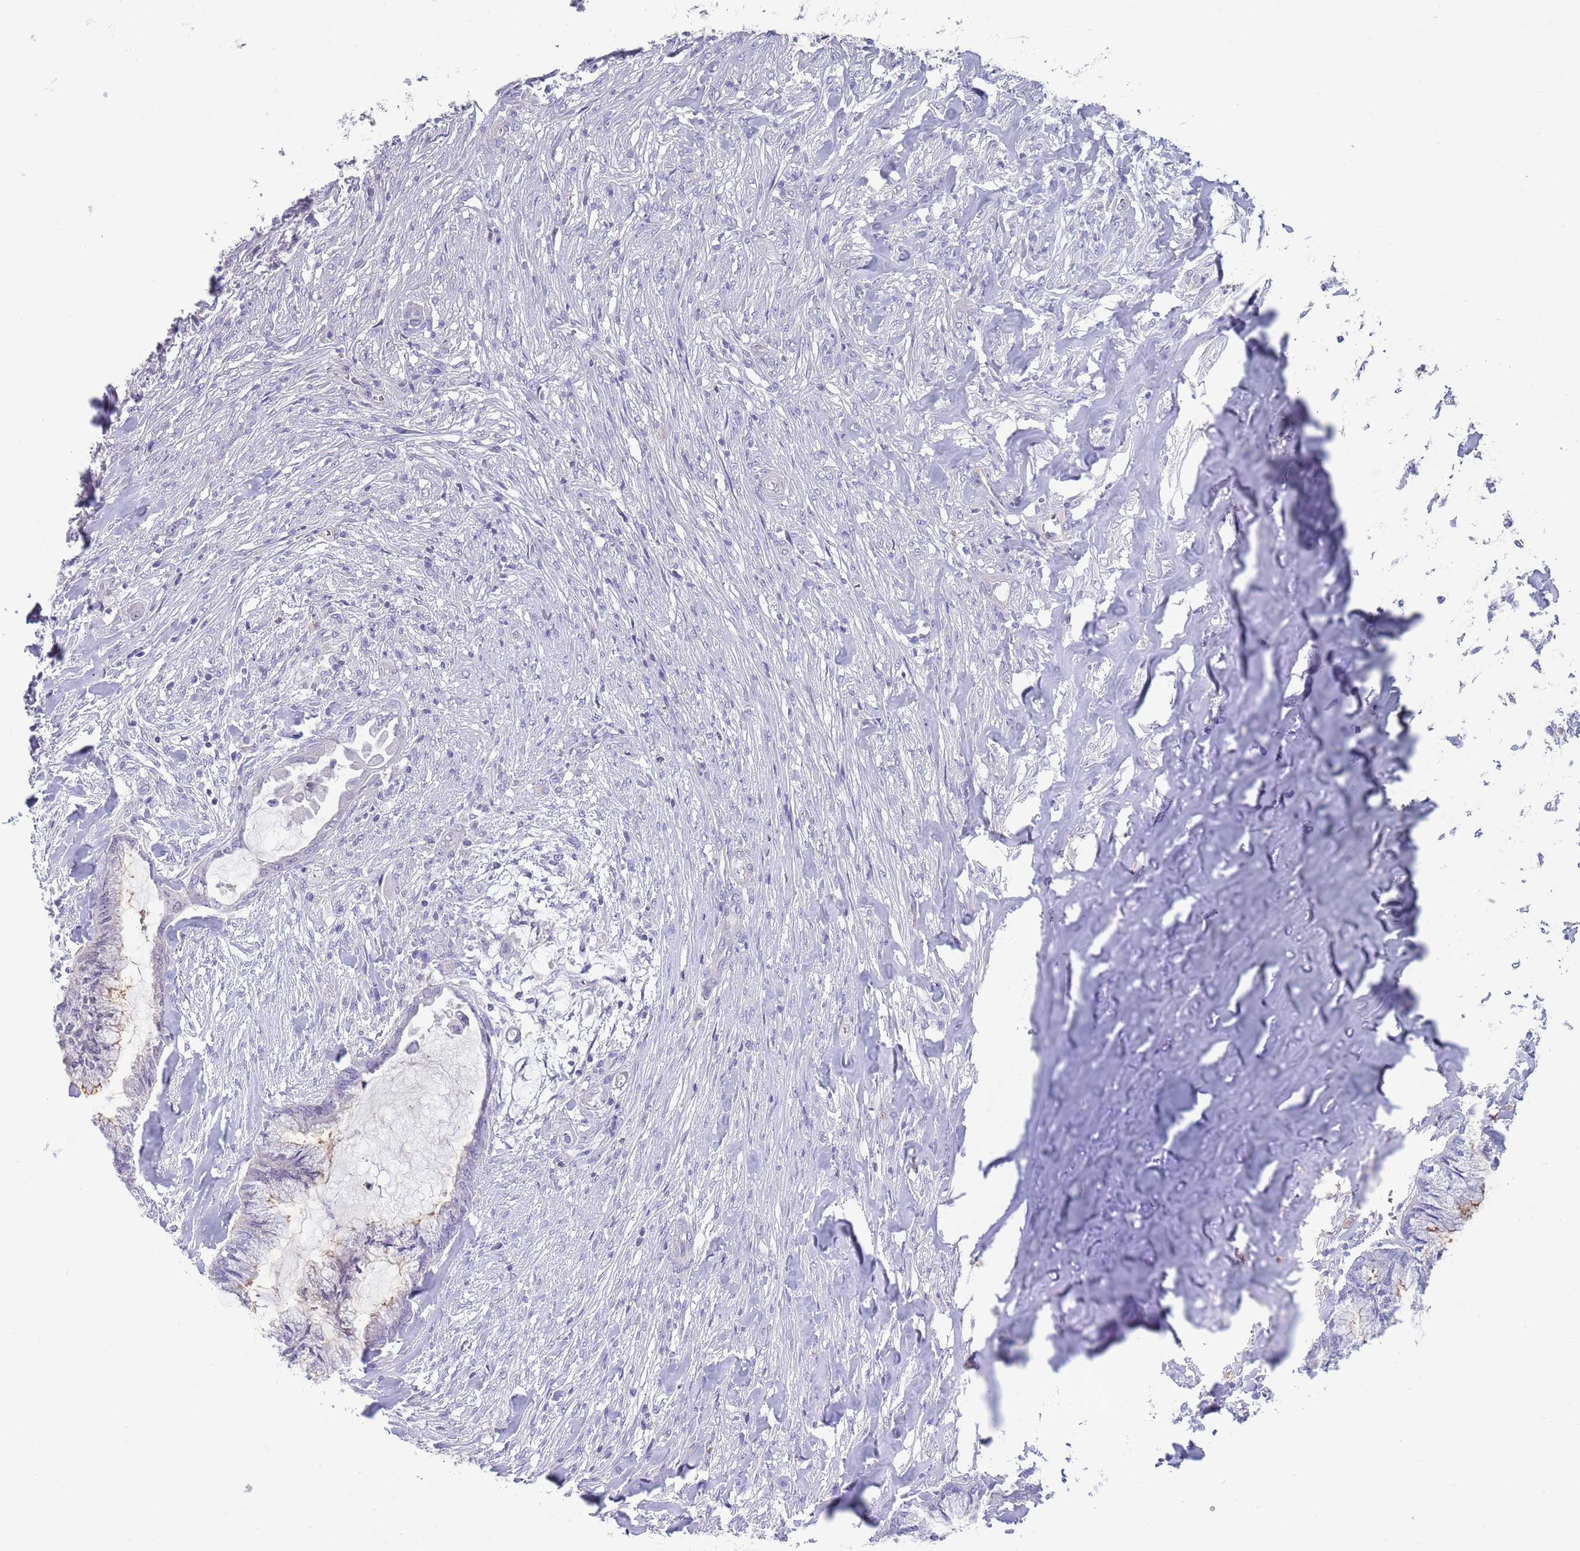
{"staining": {"intensity": "negative", "quantity": "none", "location": "none"}, "tissue": "endometrial cancer", "cell_type": "Tumor cells", "image_type": "cancer", "snomed": [{"axis": "morphology", "description": "Adenocarcinoma, NOS"}, {"axis": "topography", "description": "Endometrium"}], "caption": "Tumor cells show no significant protein staining in endometrial cancer.", "gene": "ZNF14", "patient": {"sex": "female", "age": 86}}